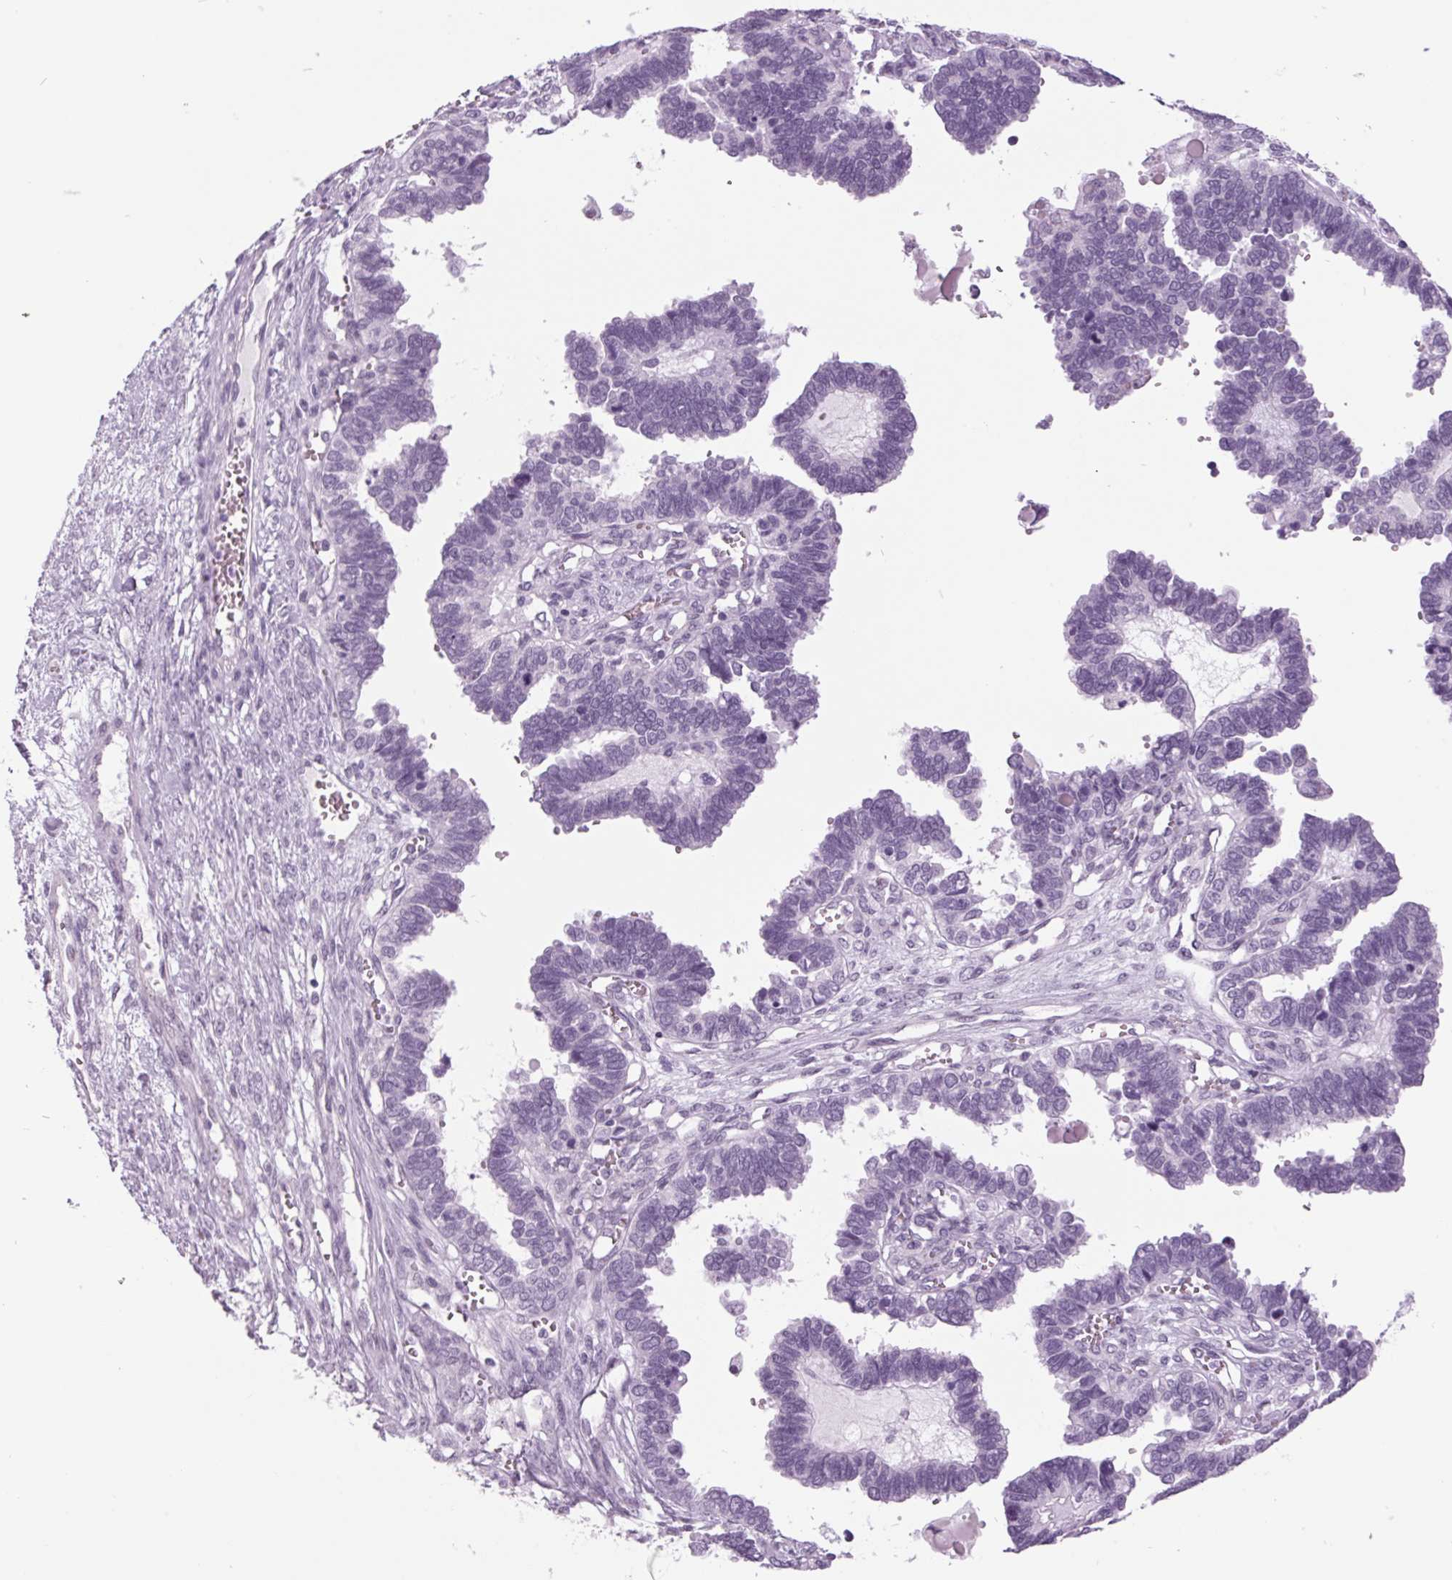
{"staining": {"intensity": "negative", "quantity": "none", "location": "none"}, "tissue": "ovarian cancer", "cell_type": "Tumor cells", "image_type": "cancer", "snomed": [{"axis": "morphology", "description": "Cystadenocarcinoma, serous, NOS"}, {"axis": "topography", "description": "Ovary"}], "caption": "A high-resolution image shows immunohistochemistry (IHC) staining of ovarian serous cystadenocarcinoma, which exhibits no significant expression in tumor cells.", "gene": "ODAD2", "patient": {"sex": "female", "age": 51}}